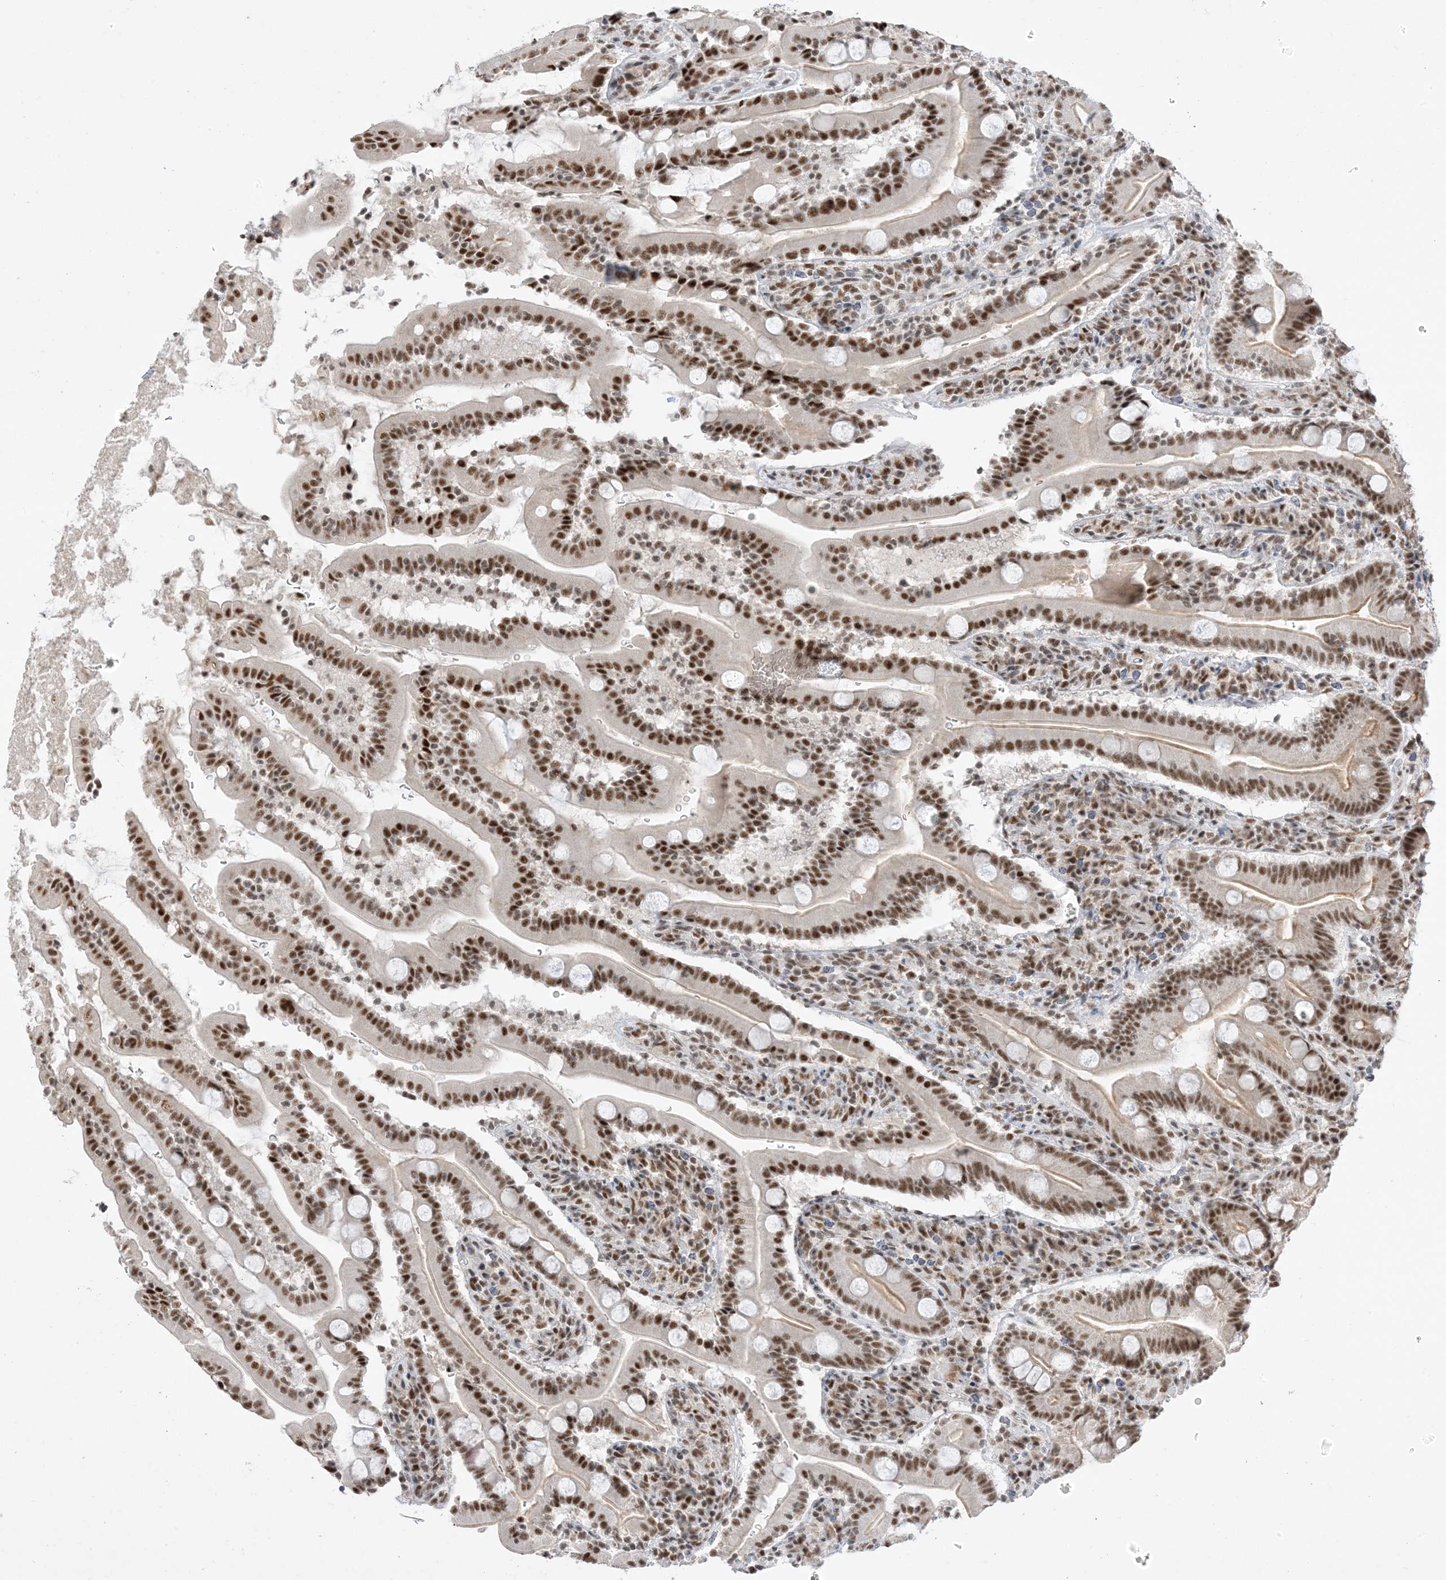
{"staining": {"intensity": "strong", "quantity": ">75%", "location": "cytoplasmic/membranous,nuclear"}, "tissue": "duodenum", "cell_type": "Glandular cells", "image_type": "normal", "snomed": [{"axis": "morphology", "description": "Normal tissue, NOS"}, {"axis": "topography", "description": "Duodenum"}], "caption": "Immunohistochemical staining of unremarkable duodenum displays strong cytoplasmic/membranous,nuclear protein expression in approximately >75% of glandular cells.", "gene": "SF3A3", "patient": {"sex": "male", "age": 35}}